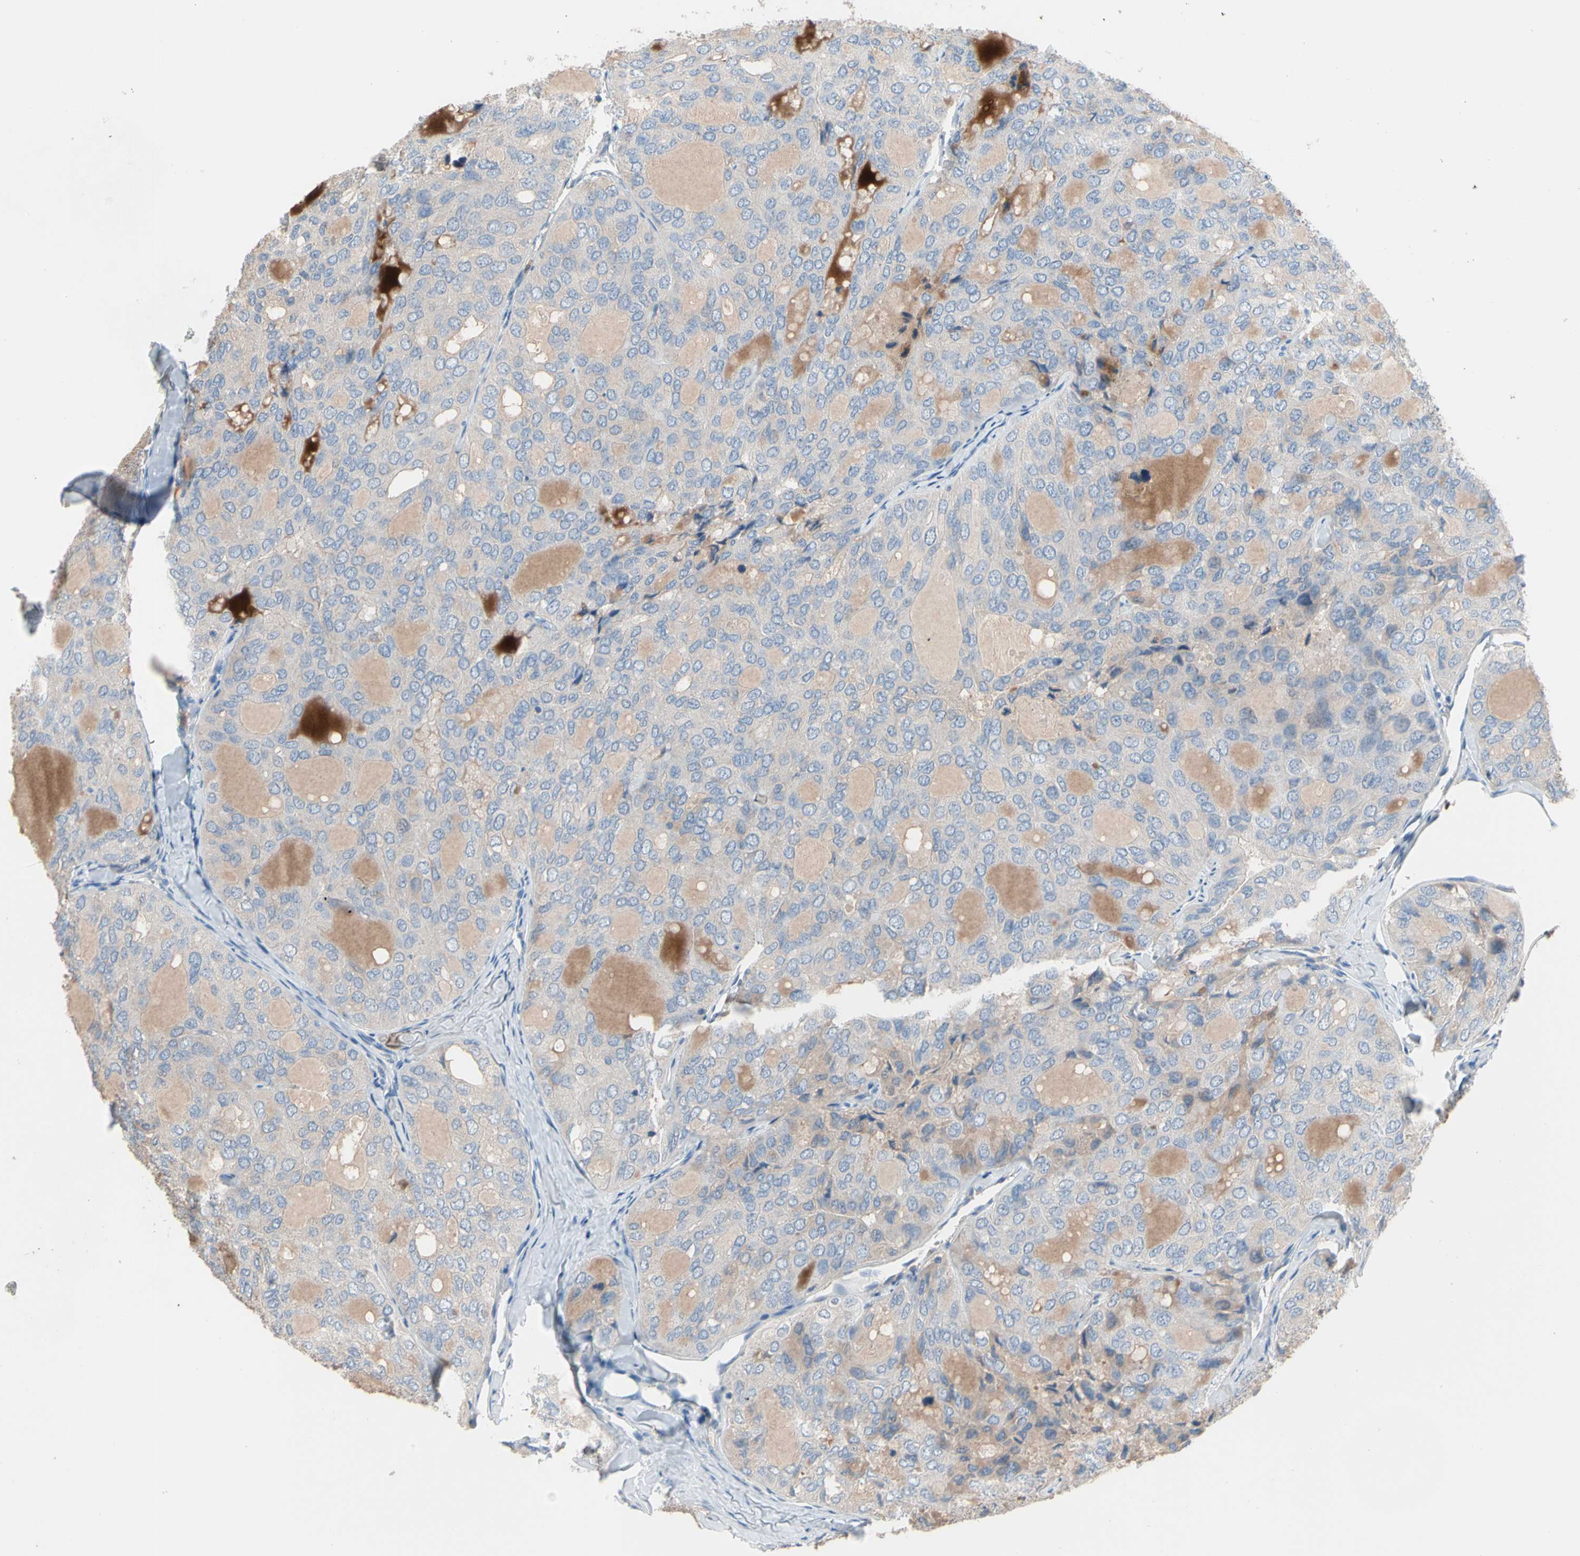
{"staining": {"intensity": "negative", "quantity": "none", "location": "none"}, "tissue": "thyroid cancer", "cell_type": "Tumor cells", "image_type": "cancer", "snomed": [{"axis": "morphology", "description": "Follicular adenoma carcinoma, NOS"}, {"axis": "topography", "description": "Thyroid gland"}], "caption": "Photomicrograph shows no protein positivity in tumor cells of thyroid cancer tissue.", "gene": "BBOX1", "patient": {"sex": "male", "age": 75}}